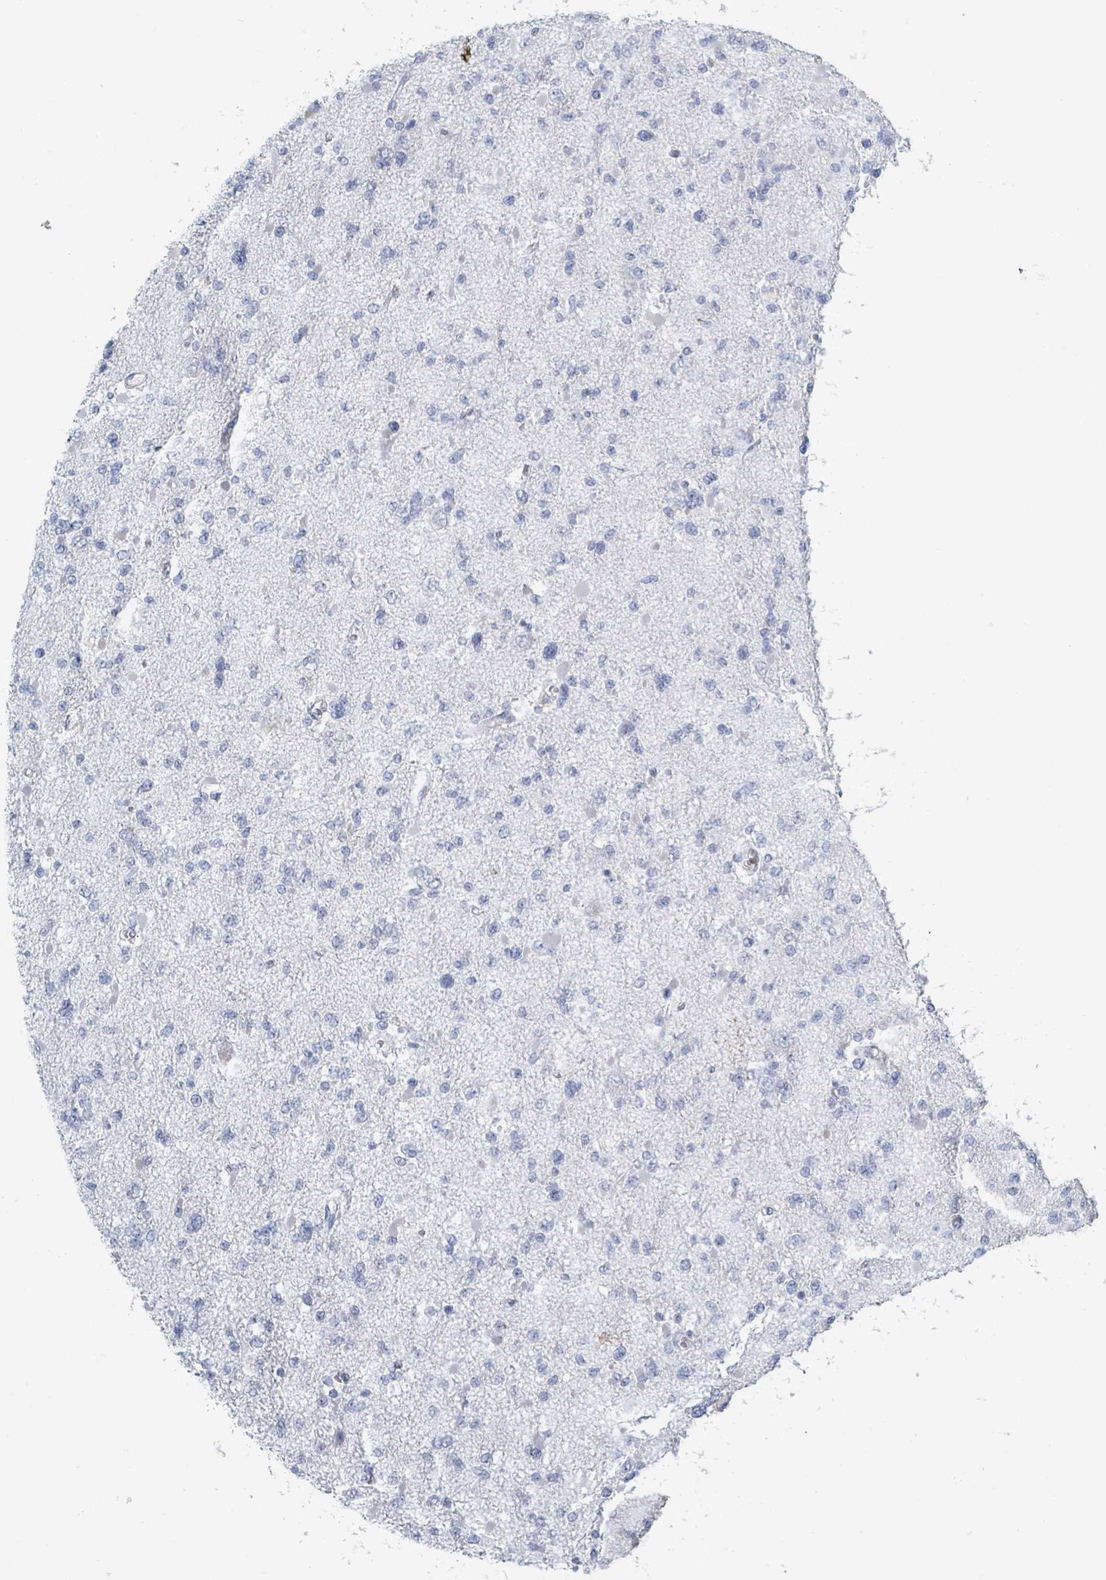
{"staining": {"intensity": "negative", "quantity": "none", "location": "none"}, "tissue": "glioma", "cell_type": "Tumor cells", "image_type": "cancer", "snomed": [{"axis": "morphology", "description": "Glioma, malignant, Low grade"}, {"axis": "topography", "description": "Brain"}], "caption": "This is a photomicrograph of IHC staining of glioma, which shows no expression in tumor cells. (DAB (3,3'-diaminobenzidine) IHC visualized using brightfield microscopy, high magnification).", "gene": "HEATR5A", "patient": {"sex": "female", "age": 22}}